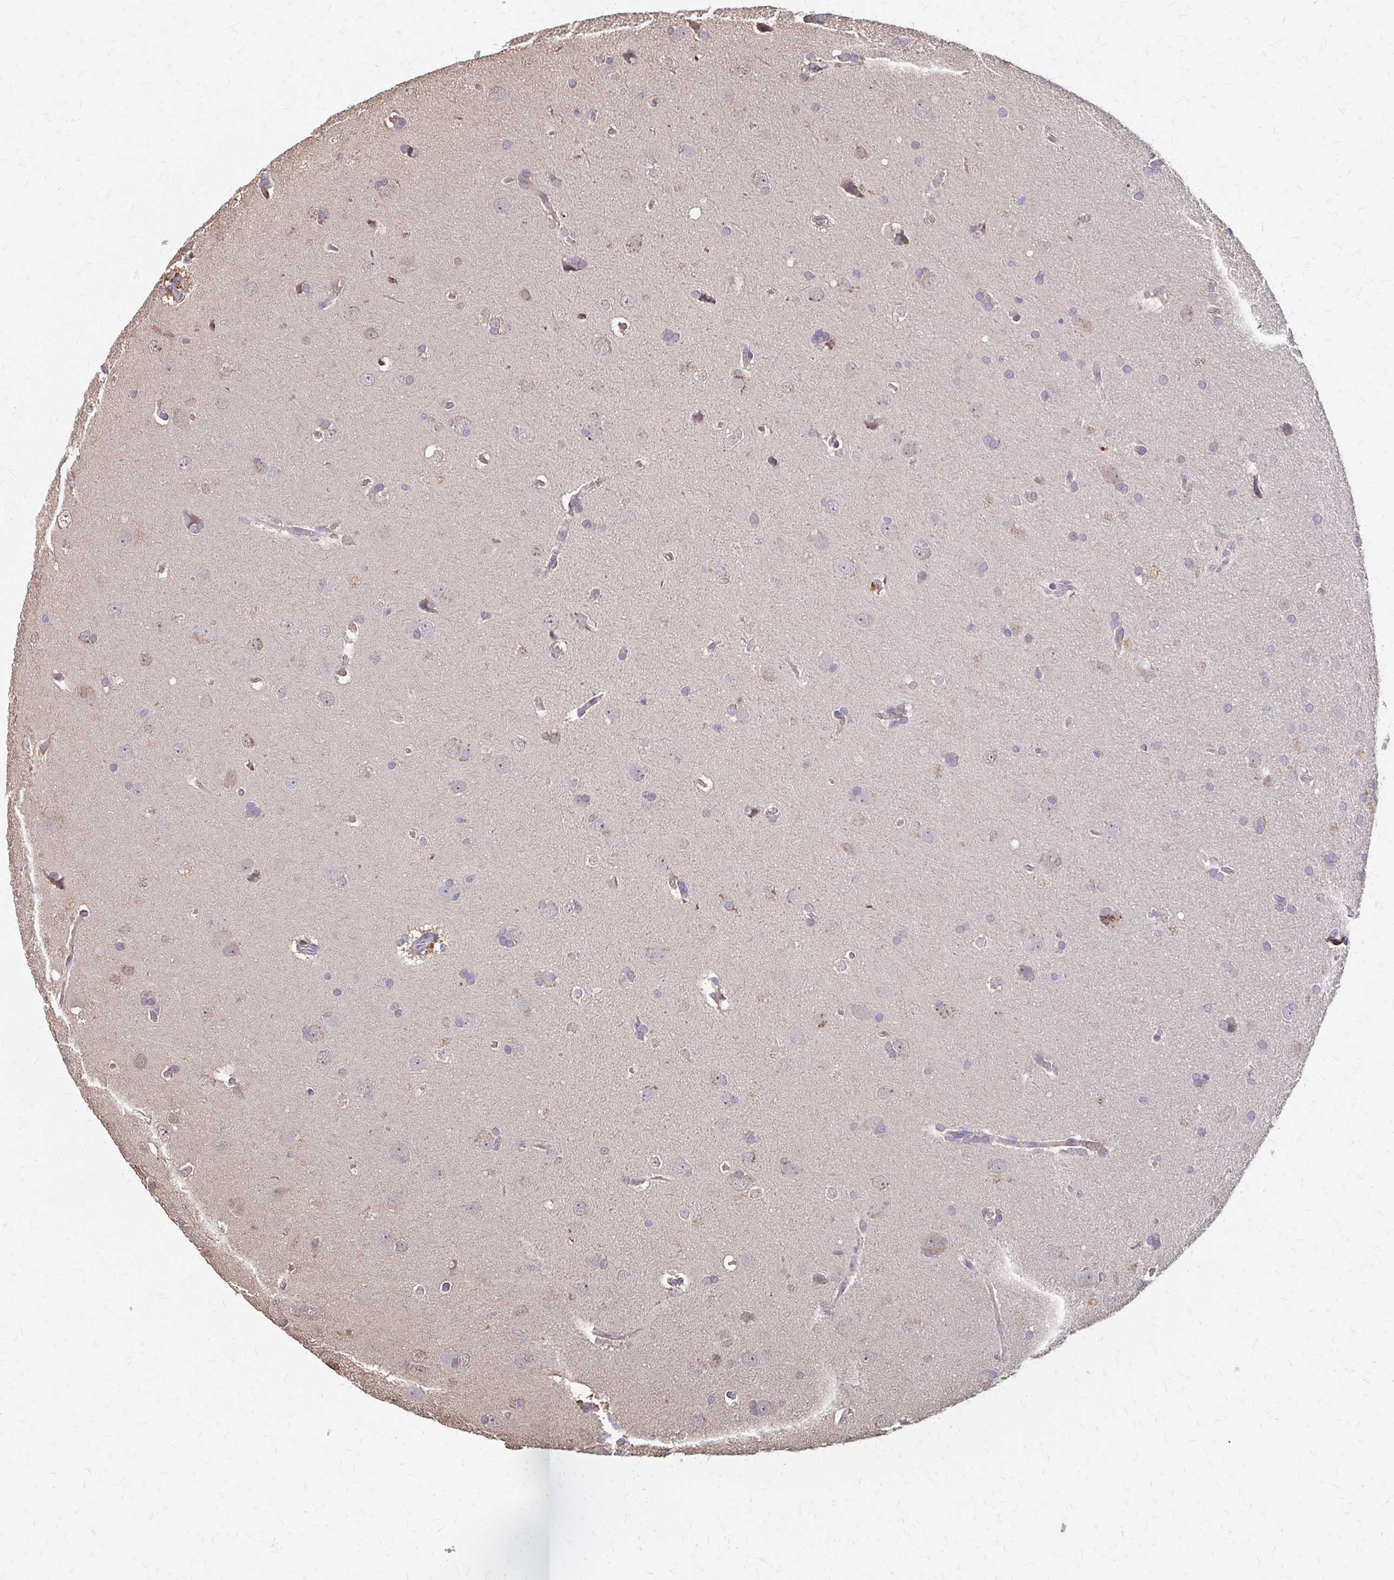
{"staining": {"intensity": "negative", "quantity": "none", "location": "none"}, "tissue": "glioma", "cell_type": "Tumor cells", "image_type": "cancer", "snomed": [{"axis": "morphology", "description": "Glioma, malignant, Low grade"}, {"axis": "topography", "description": "Brain"}], "caption": "High magnification brightfield microscopy of glioma stained with DAB (brown) and counterstained with hematoxylin (blue): tumor cells show no significant positivity.", "gene": "IFI44L", "patient": {"sex": "female", "age": 54}}